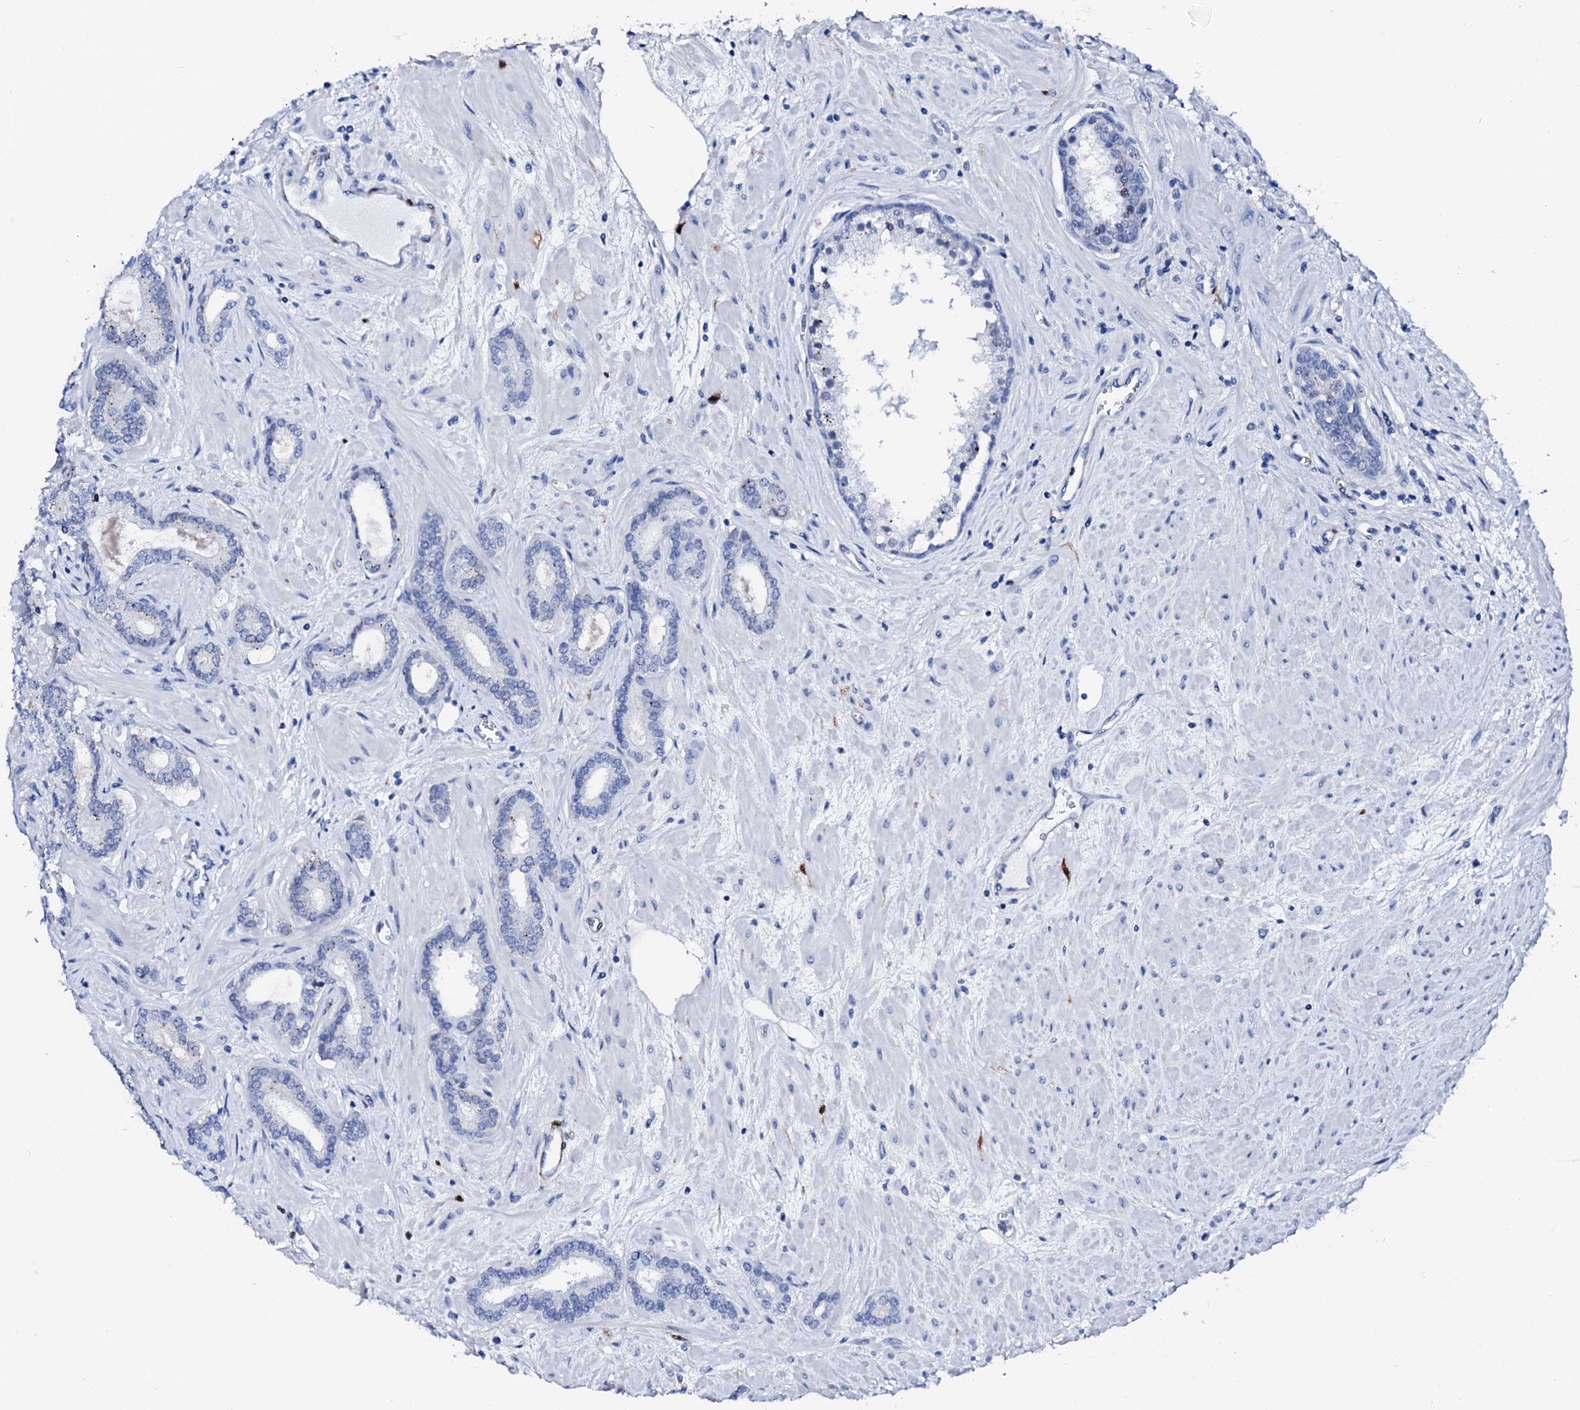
{"staining": {"intensity": "weak", "quantity": "<25%", "location": "cytoplasmic/membranous"}, "tissue": "prostate cancer", "cell_type": "Tumor cells", "image_type": "cancer", "snomed": [{"axis": "morphology", "description": "Adenocarcinoma, High grade"}, {"axis": "topography", "description": "Prostate"}], "caption": "IHC of human prostate adenocarcinoma (high-grade) reveals no positivity in tumor cells.", "gene": "NRIP2", "patient": {"sex": "male", "age": 64}}